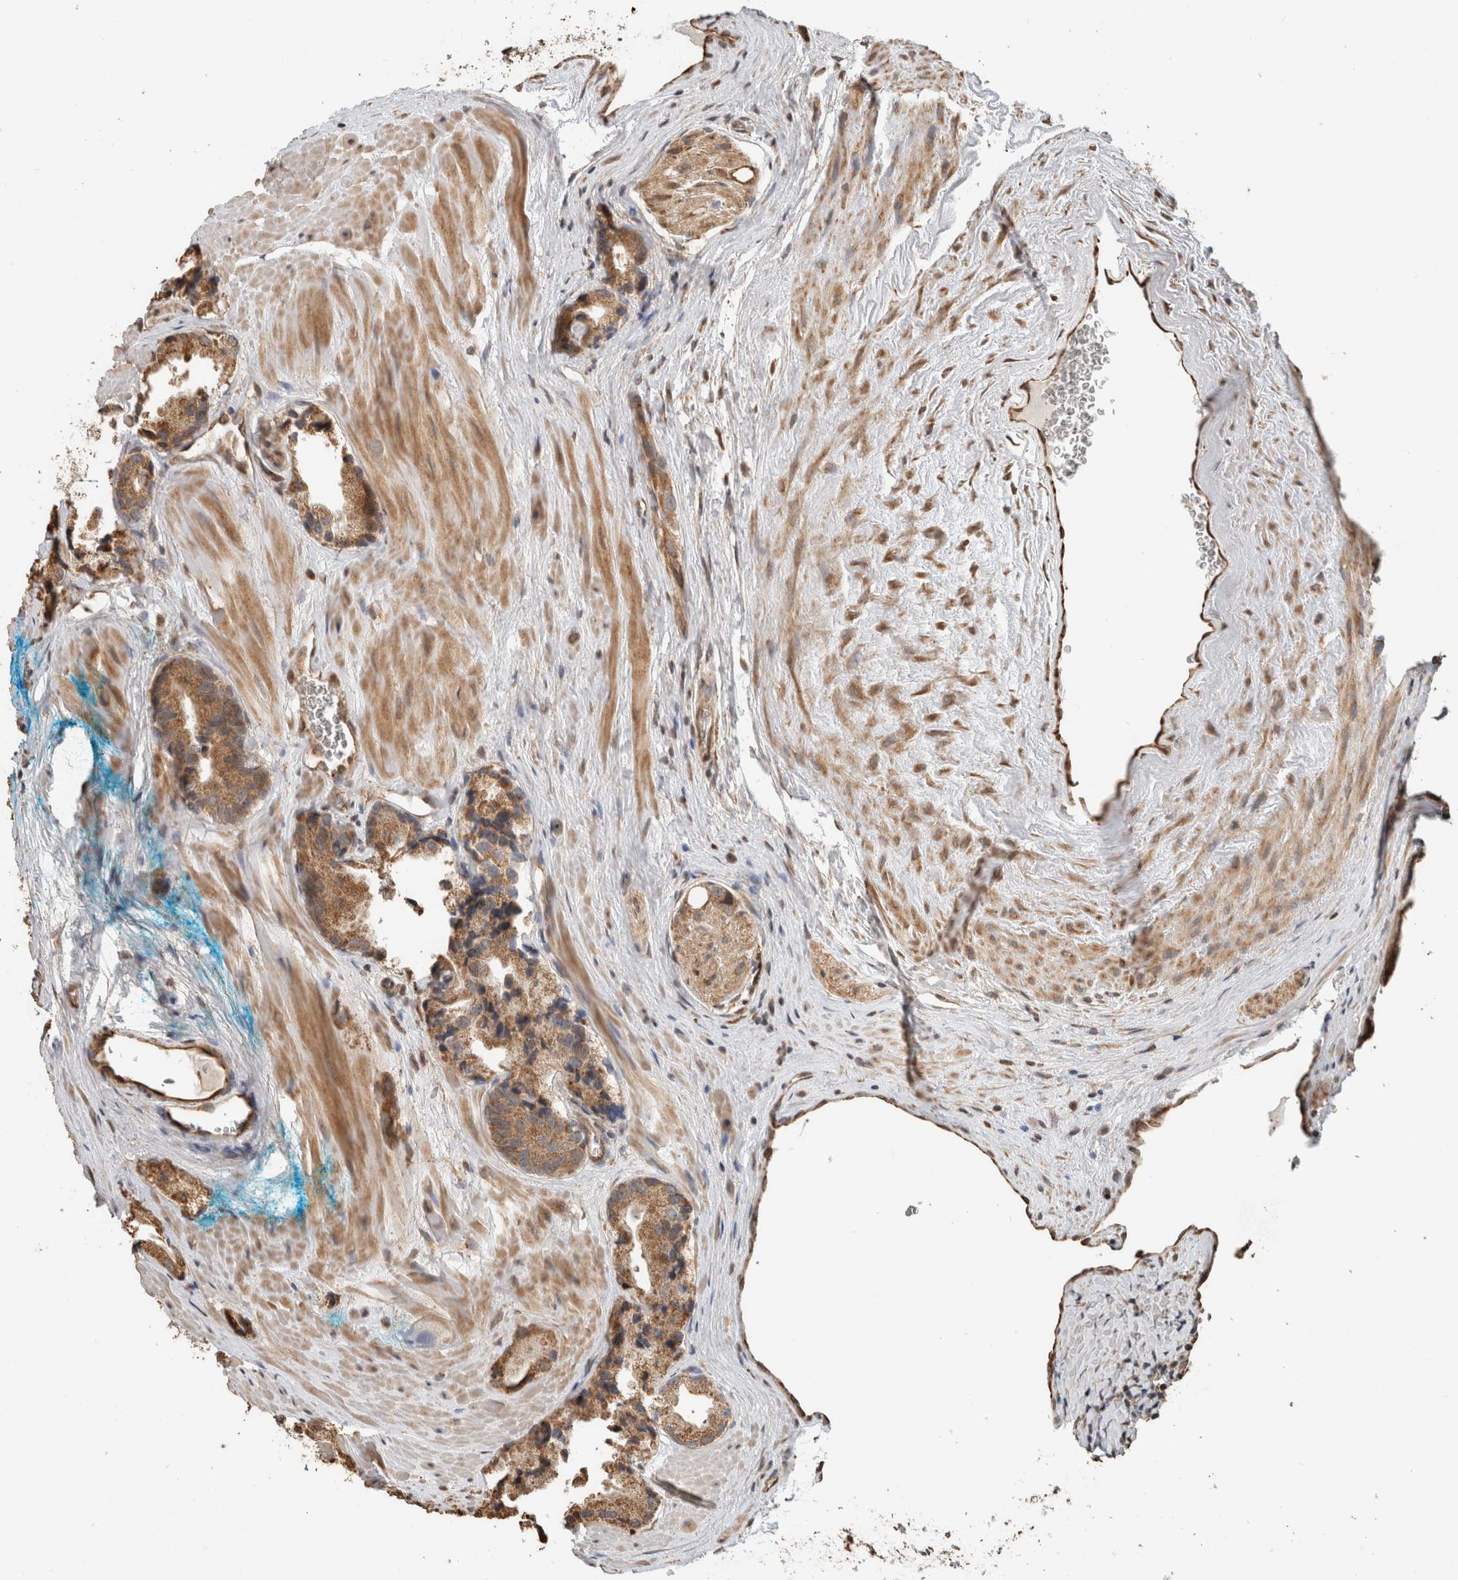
{"staining": {"intensity": "moderate", "quantity": ">75%", "location": "cytoplasmic/membranous"}, "tissue": "prostate cancer", "cell_type": "Tumor cells", "image_type": "cancer", "snomed": [{"axis": "morphology", "description": "Adenocarcinoma, High grade"}, {"axis": "topography", "description": "Prostate"}], "caption": "Moderate cytoplasmic/membranous expression for a protein is seen in about >75% of tumor cells of prostate cancer using IHC.", "gene": "GINS4", "patient": {"sex": "male", "age": 63}}